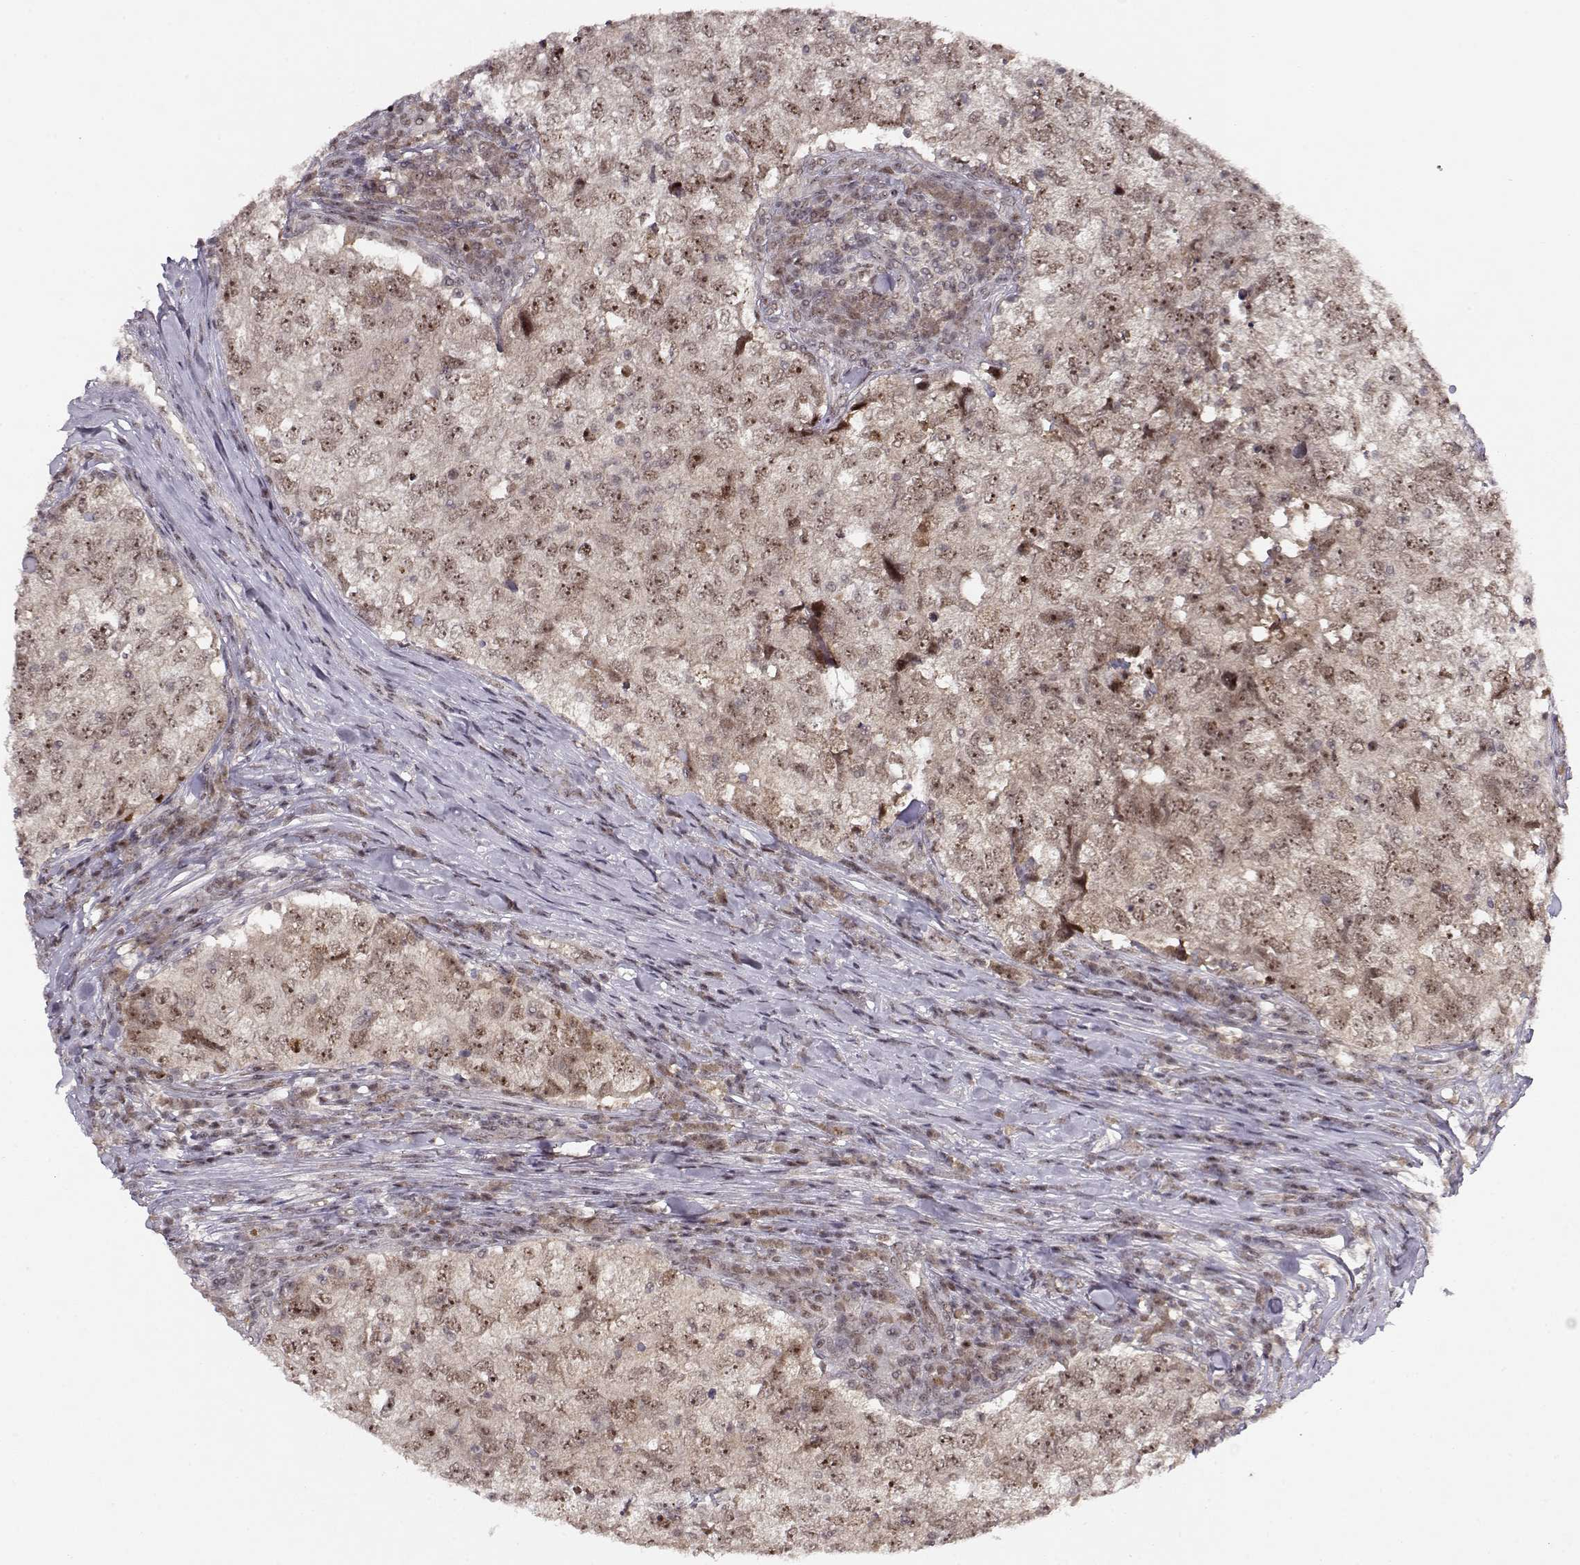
{"staining": {"intensity": "moderate", "quantity": ">75%", "location": "cytoplasmic/membranous,nuclear"}, "tissue": "breast cancer", "cell_type": "Tumor cells", "image_type": "cancer", "snomed": [{"axis": "morphology", "description": "Duct carcinoma"}, {"axis": "topography", "description": "Breast"}], "caption": "Tumor cells reveal moderate cytoplasmic/membranous and nuclear positivity in approximately >75% of cells in breast invasive ductal carcinoma. (DAB IHC with brightfield microscopy, high magnification).", "gene": "CSNK2A1", "patient": {"sex": "female", "age": 30}}